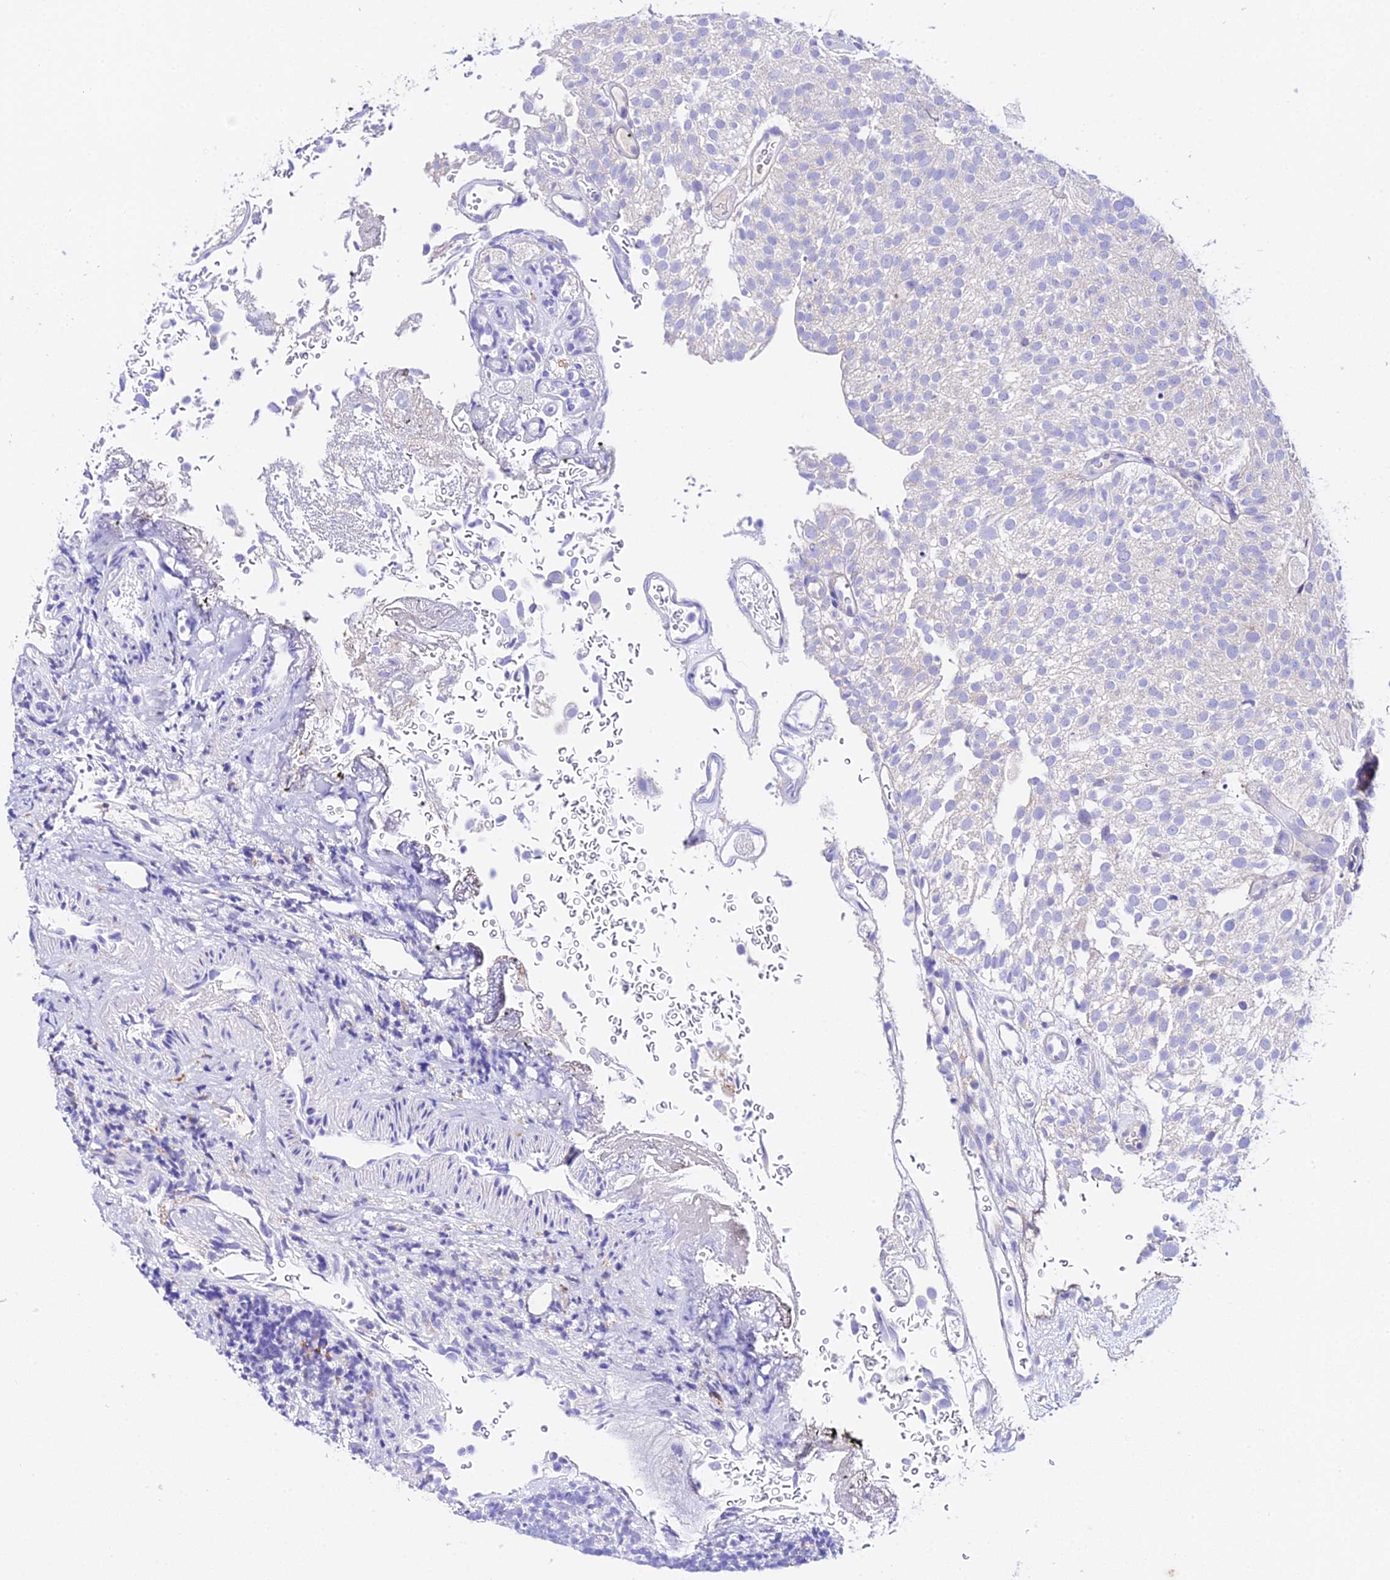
{"staining": {"intensity": "negative", "quantity": "none", "location": "none"}, "tissue": "urothelial cancer", "cell_type": "Tumor cells", "image_type": "cancer", "snomed": [{"axis": "morphology", "description": "Urothelial carcinoma, Low grade"}, {"axis": "topography", "description": "Urinary bladder"}], "caption": "A histopathology image of human low-grade urothelial carcinoma is negative for staining in tumor cells.", "gene": "TMEM117", "patient": {"sex": "male", "age": 78}}